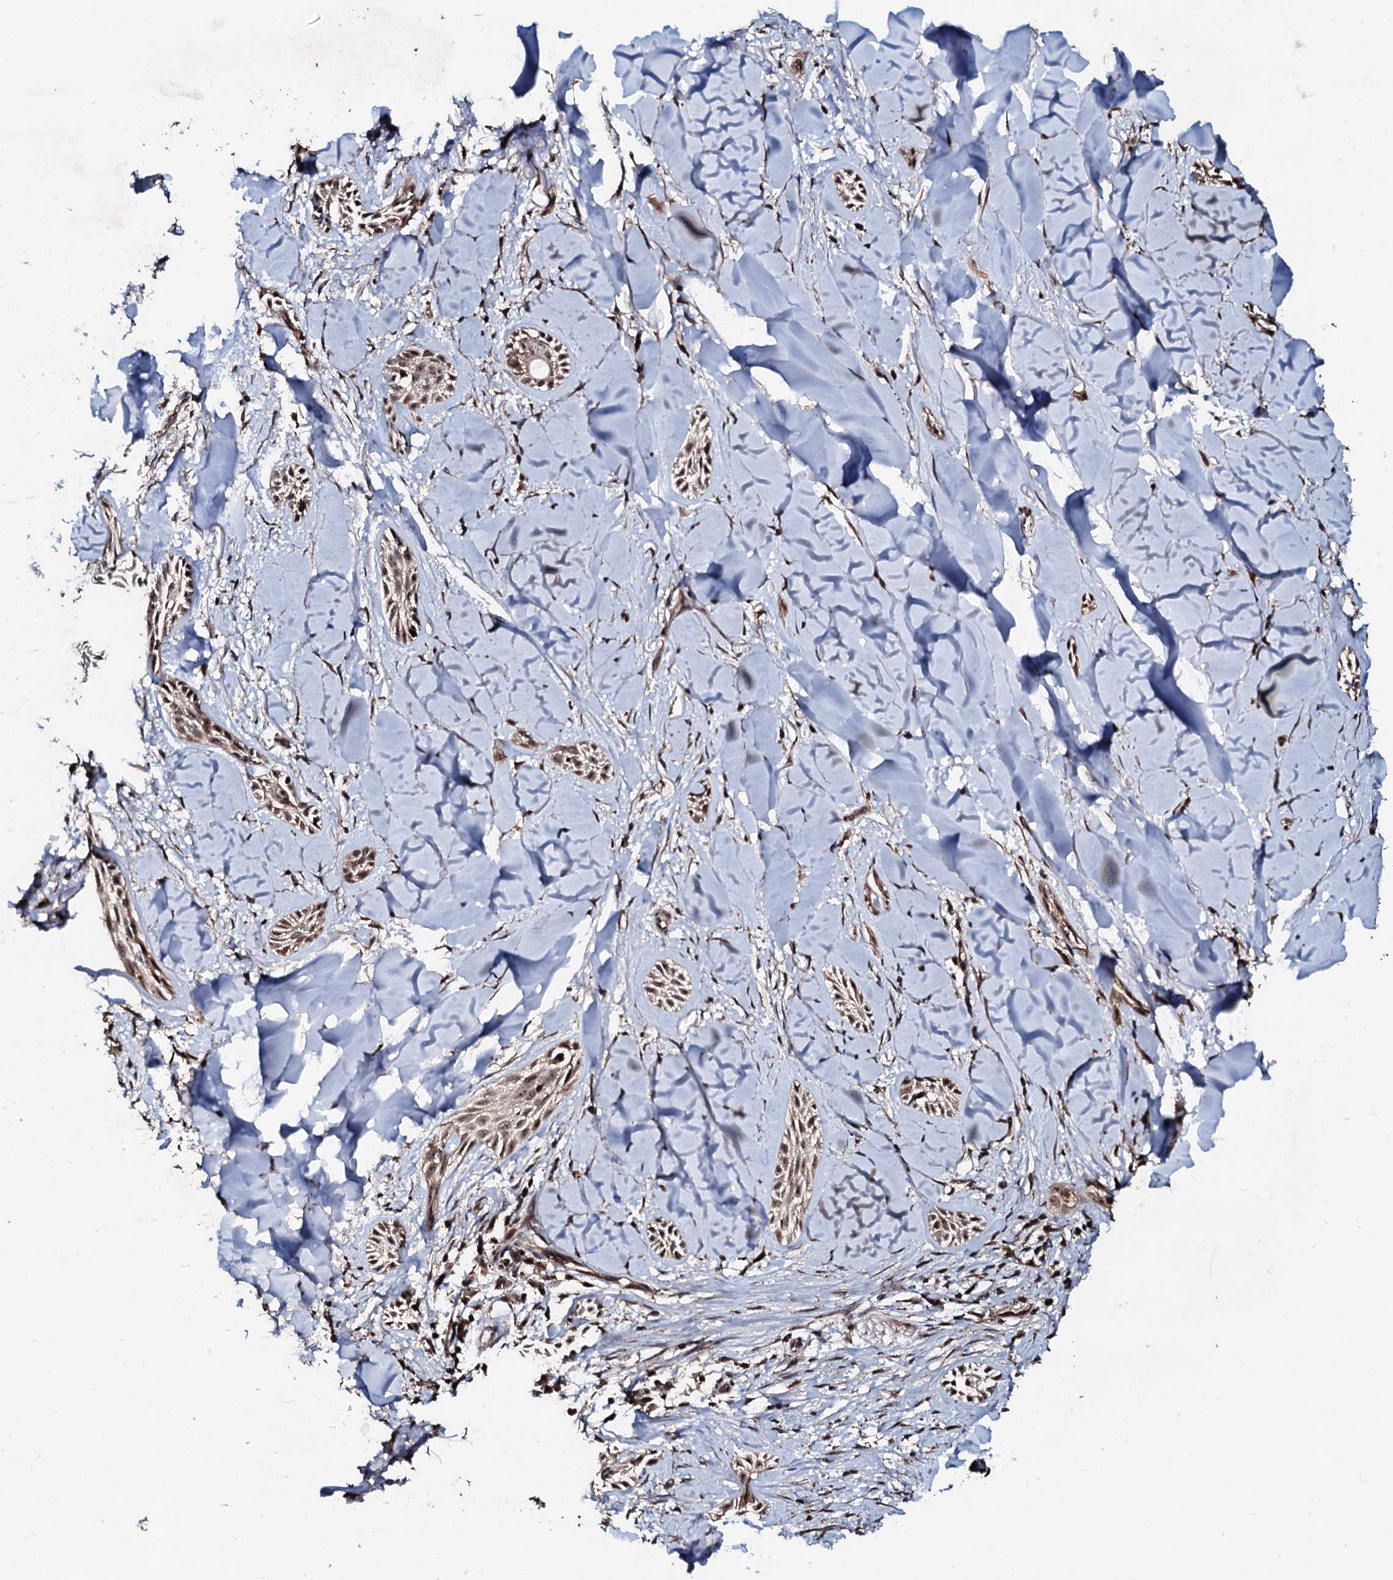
{"staining": {"intensity": "moderate", "quantity": ">75%", "location": "nuclear"}, "tissue": "skin cancer", "cell_type": "Tumor cells", "image_type": "cancer", "snomed": [{"axis": "morphology", "description": "Basal cell carcinoma"}, {"axis": "topography", "description": "Skin"}], "caption": "High-magnification brightfield microscopy of skin basal cell carcinoma stained with DAB (brown) and counterstained with hematoxylin (blue). tumor cells exhibit moderate nuclear staining is identified in about>75% of cells.", "gene": "SUPT7L", "patient": {"sex": "female", "age": 59}}